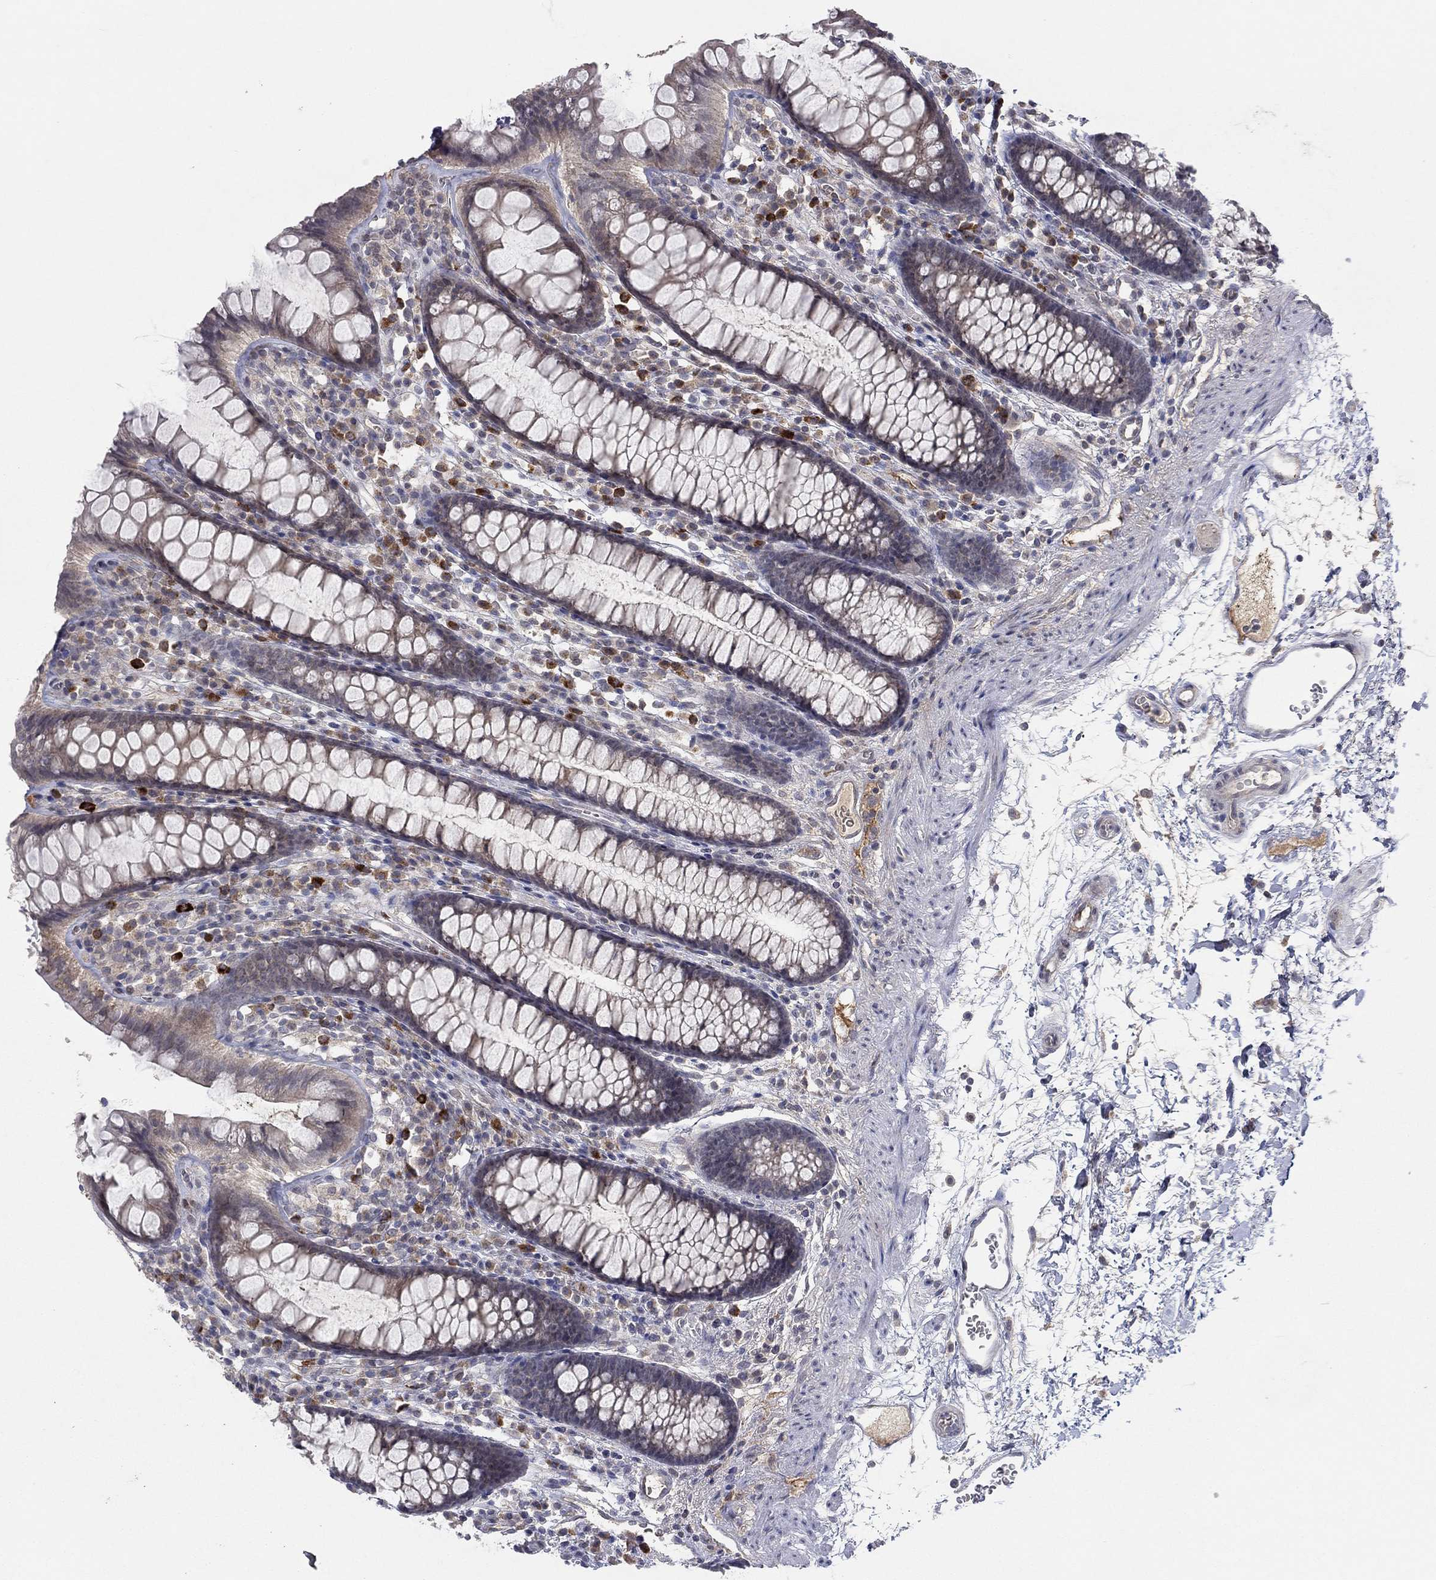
{"staining": {"intensity": "negative", "quantity": "none", "location": "none"}, "tissue": "colon", "cell_type": "Endothelial cells", "image_type": "normal", "snomed": [{"axis": "morphology", "description": "Normal tissue, NOS"}, {"axis": "topography", "description": "Colon"}], "caption": "High power microscopy image of an immunohistochemistry (IHC) micrograph of unremarkable colon, revealing no significant staining in endothelial cells.", "gene": "IL4", "patient": {"sex": "male", "age": 76}}